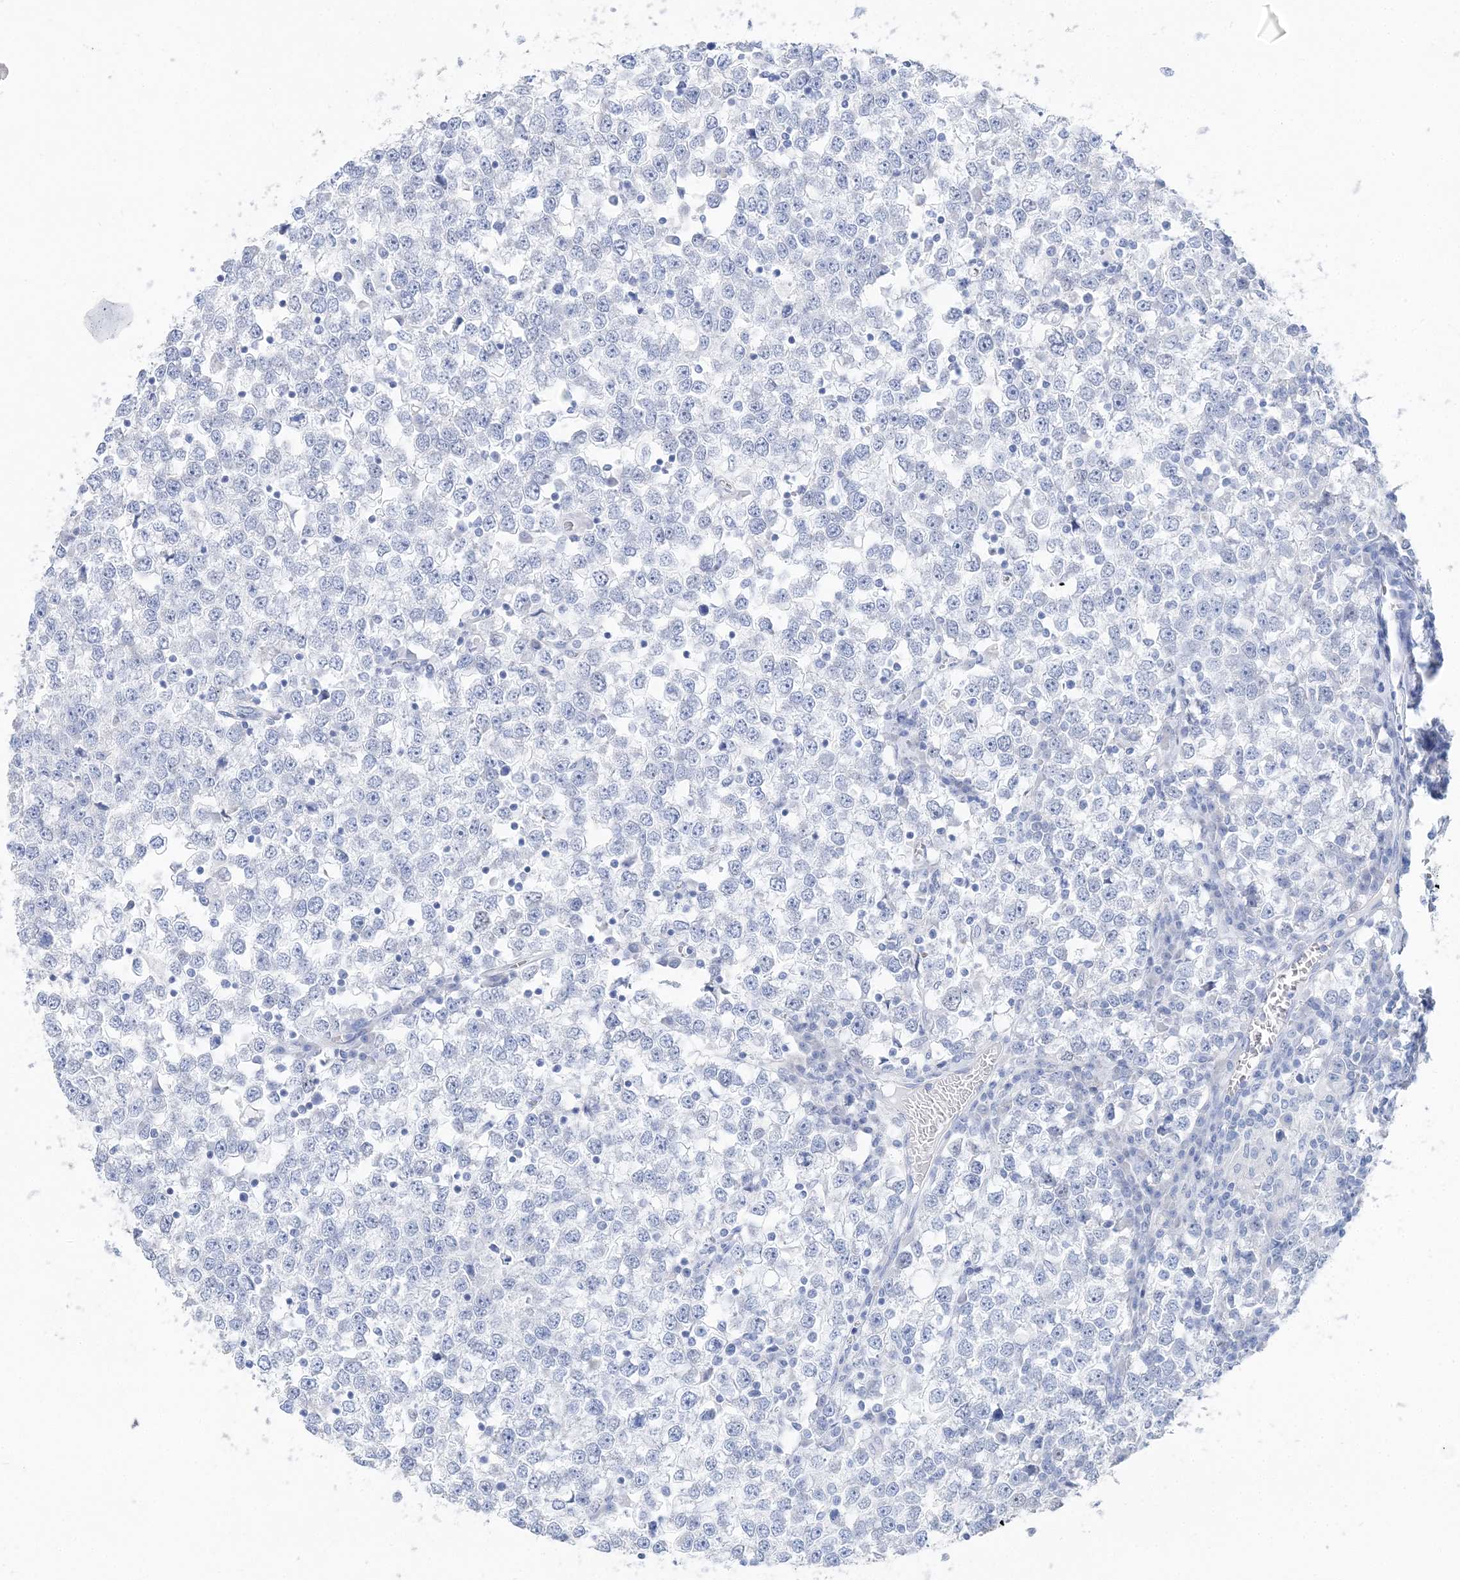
{"staining": {"intensity": "negative", "quantity": "none", "location": "none"}, "tissue": "testis cancer", "cell_type": "Tumor cells", "image_type": "cancer", "snomed": [{"axis": "morphology", "description": "Seminoma, NOS"}, {"axis": "topography", "description": "Testis"}], "caption": "Testis cancer (seminoma) stained for a protein using IHC displays no positivity tumor cells.", "gene": "TSPYL6", "patient": {"sex": "male", "age": 65}}